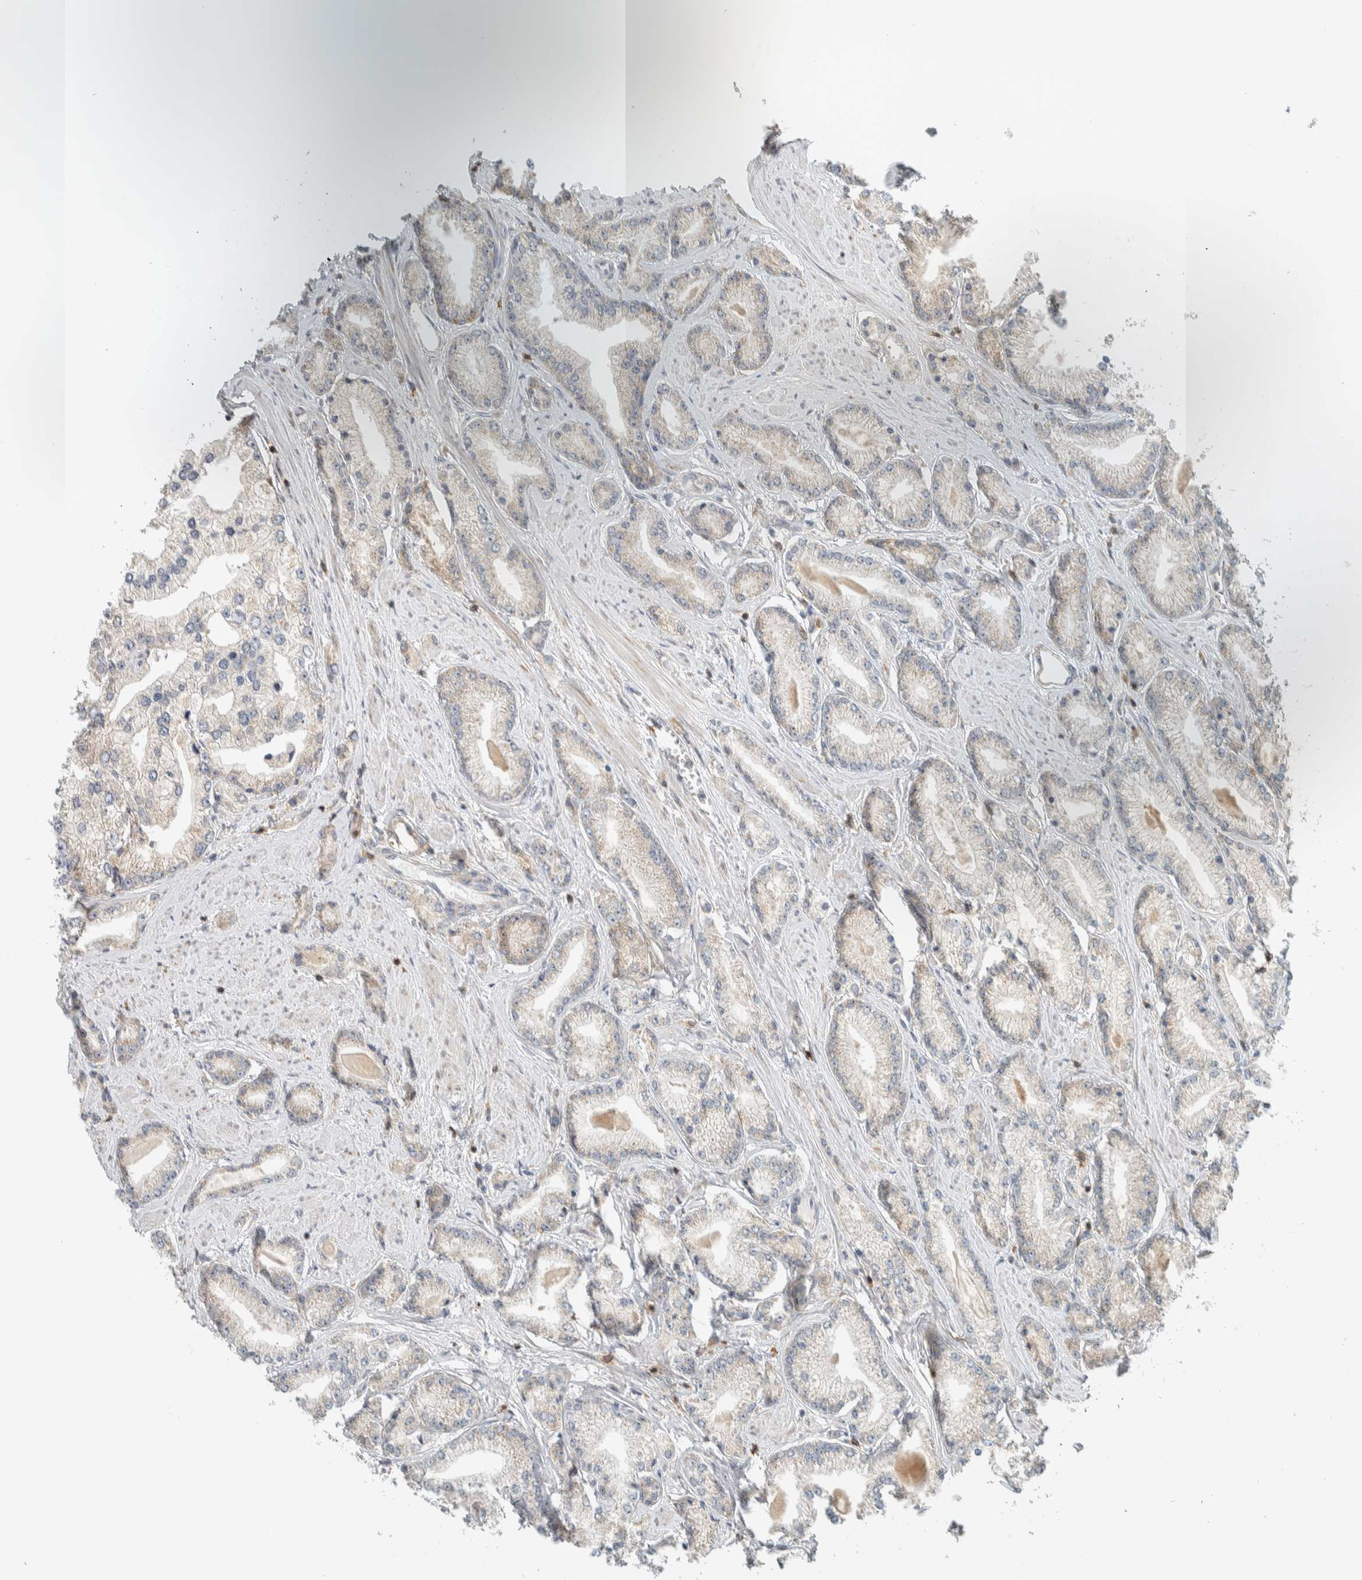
{"staining": {"intensity": "weak", "quantity": "<25%", "location": "cytoplasmic/membranous"}, "tissue": "prostate cancer", "cell_type": "Tumor cells", "image_type": "cancer", "snomed": [{"axis": "morphology", "description": "Adenocarcinoma, Low grade"}, {"axis": "topography", "description": "Prostate"}], "caption": "High power microscopy photomicrograph of an IHC micrograph of prostate cancer (low-grade adenocarcinoma), revealing no significant staining in tumor cells.", "gene": "CCDC57", "patient": {"sex": "male", "age": 62}}